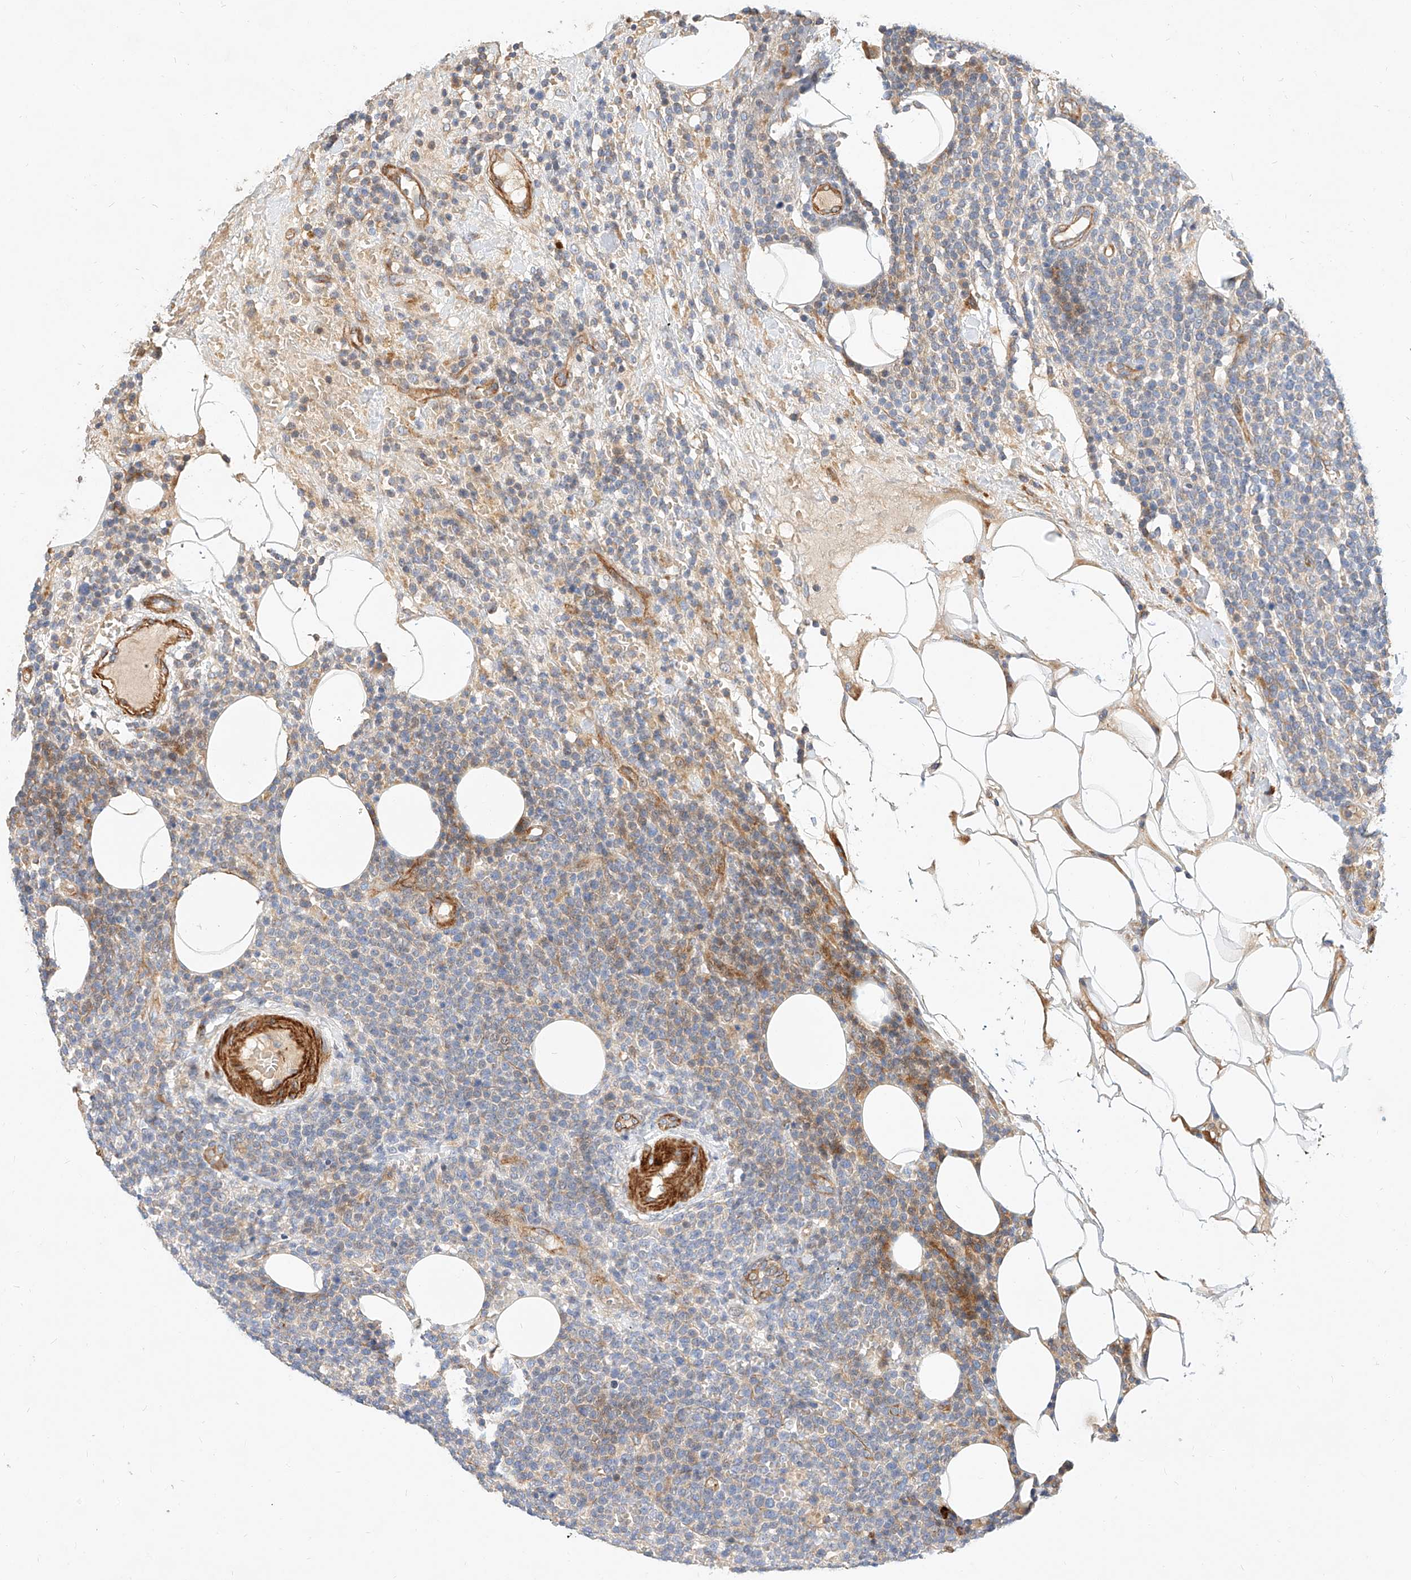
{"staining": {"intensity": "negative", "quantity": "none", "location": "none"}, "tissue": "lymphoma", "cell_type": "Tumor cells", "image_type": "cancer", "snomed": [{"axis": "morphology", "description": "Malignant lymphoma, non-Hodgkin's type, High grade"}, {"axis": "topography", "description": "Lymph node"}], "caption": "This is a histopathology image of immunohistochemistry (IHC) staining of high-grade malignant lymphoma, non-Hodgkin's type, which shows no staining in tumor cells. The staining is performed using DAB brown chromogen with nuclei counter-stained in using hematoxylin.", "gene": "KCNH5", "patient": {"sex": "male", "age": 61}}